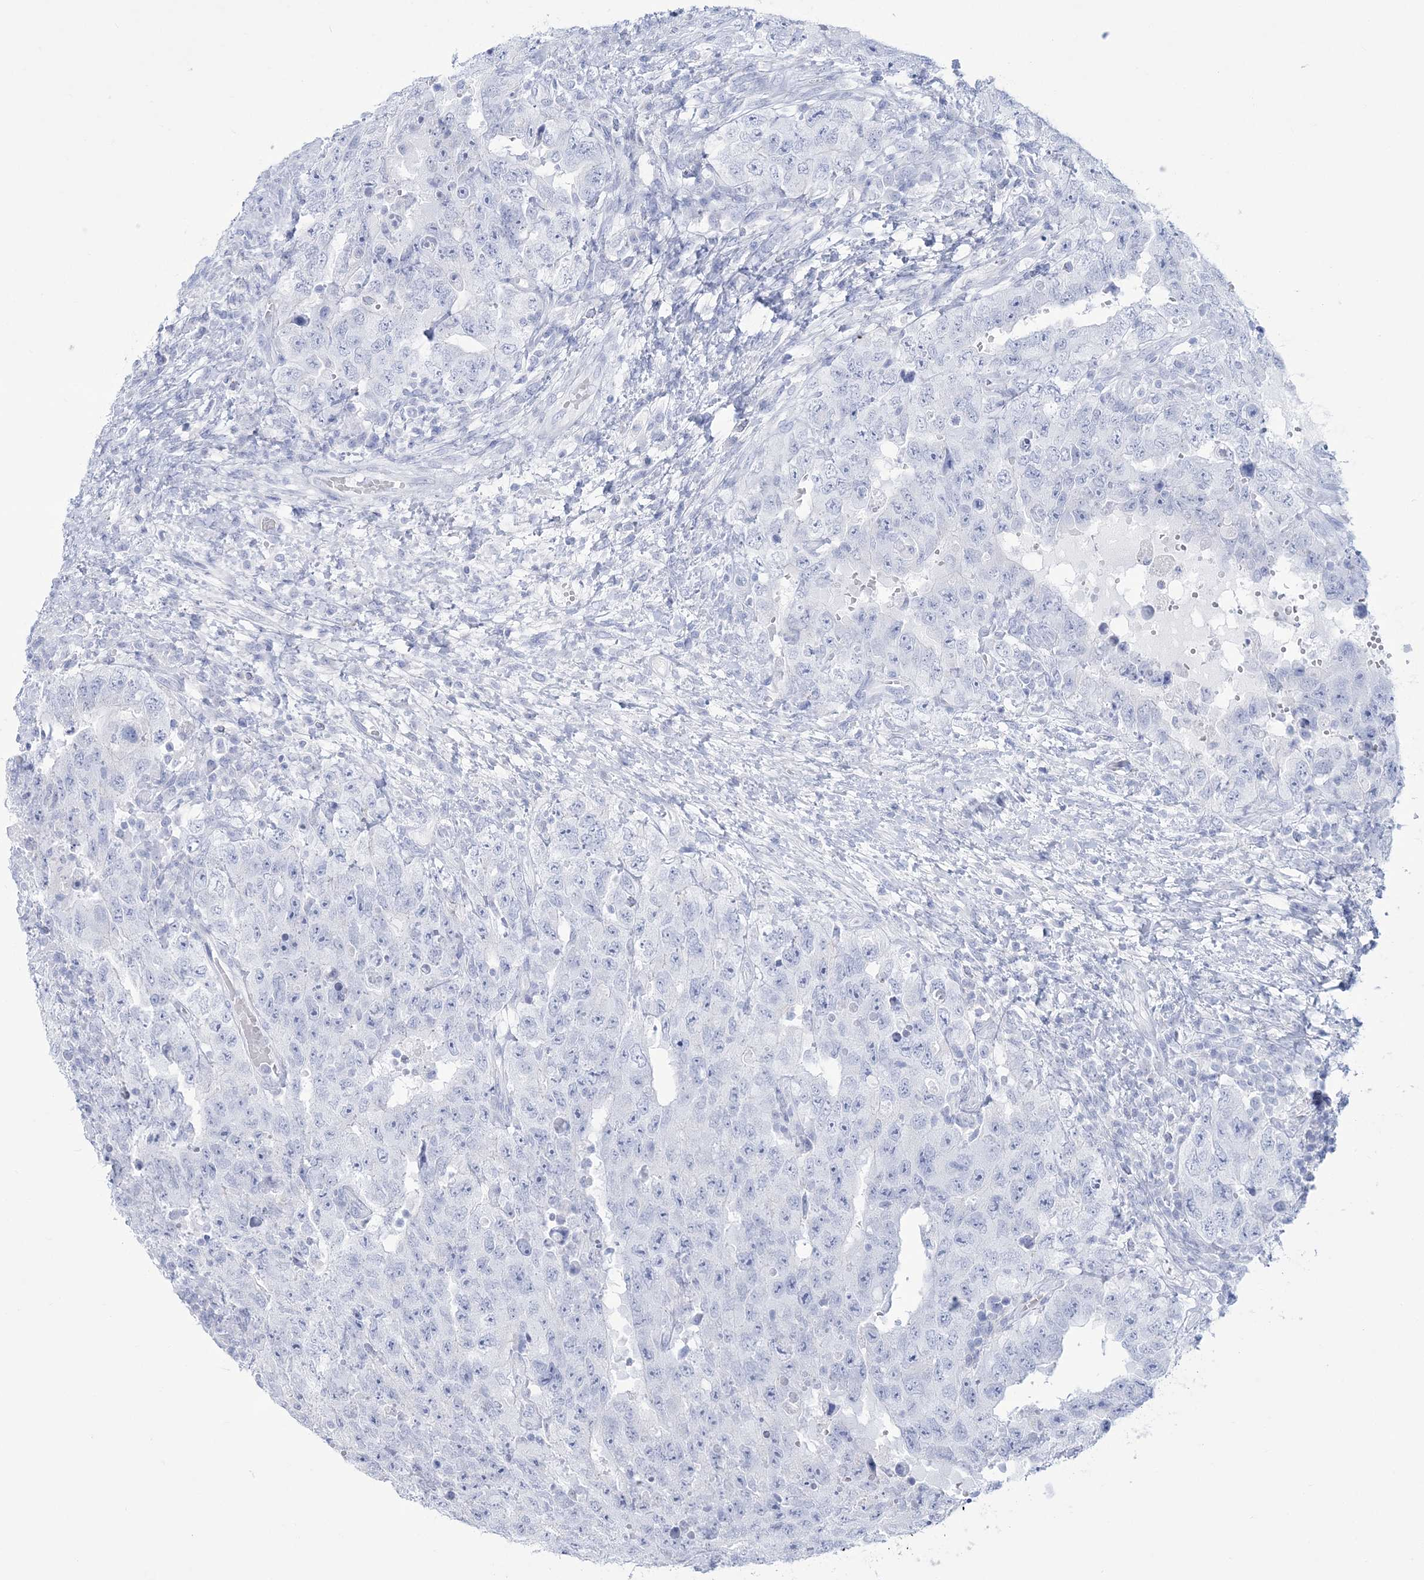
{"staining": {"intensity": "negative", "quantity": "none", "location": "none"}, "tissue": "testis cancer", "cell_type": "Tumor cells", "image_type": "cancer", "snomed": [{"axis": "morphology", "description": "Carcinoma, Embryonal, NOS"}, {"axis": "topography", "description": "Testis"}], "caption": "Immunohistochemical staining of human testis cancer (embryonal carcinoma) displays no significant positivity in tumor cells. Nuclei are stained in blue.", "gene": "RBP2", "patient": {"sex": "male", "age": 26}}